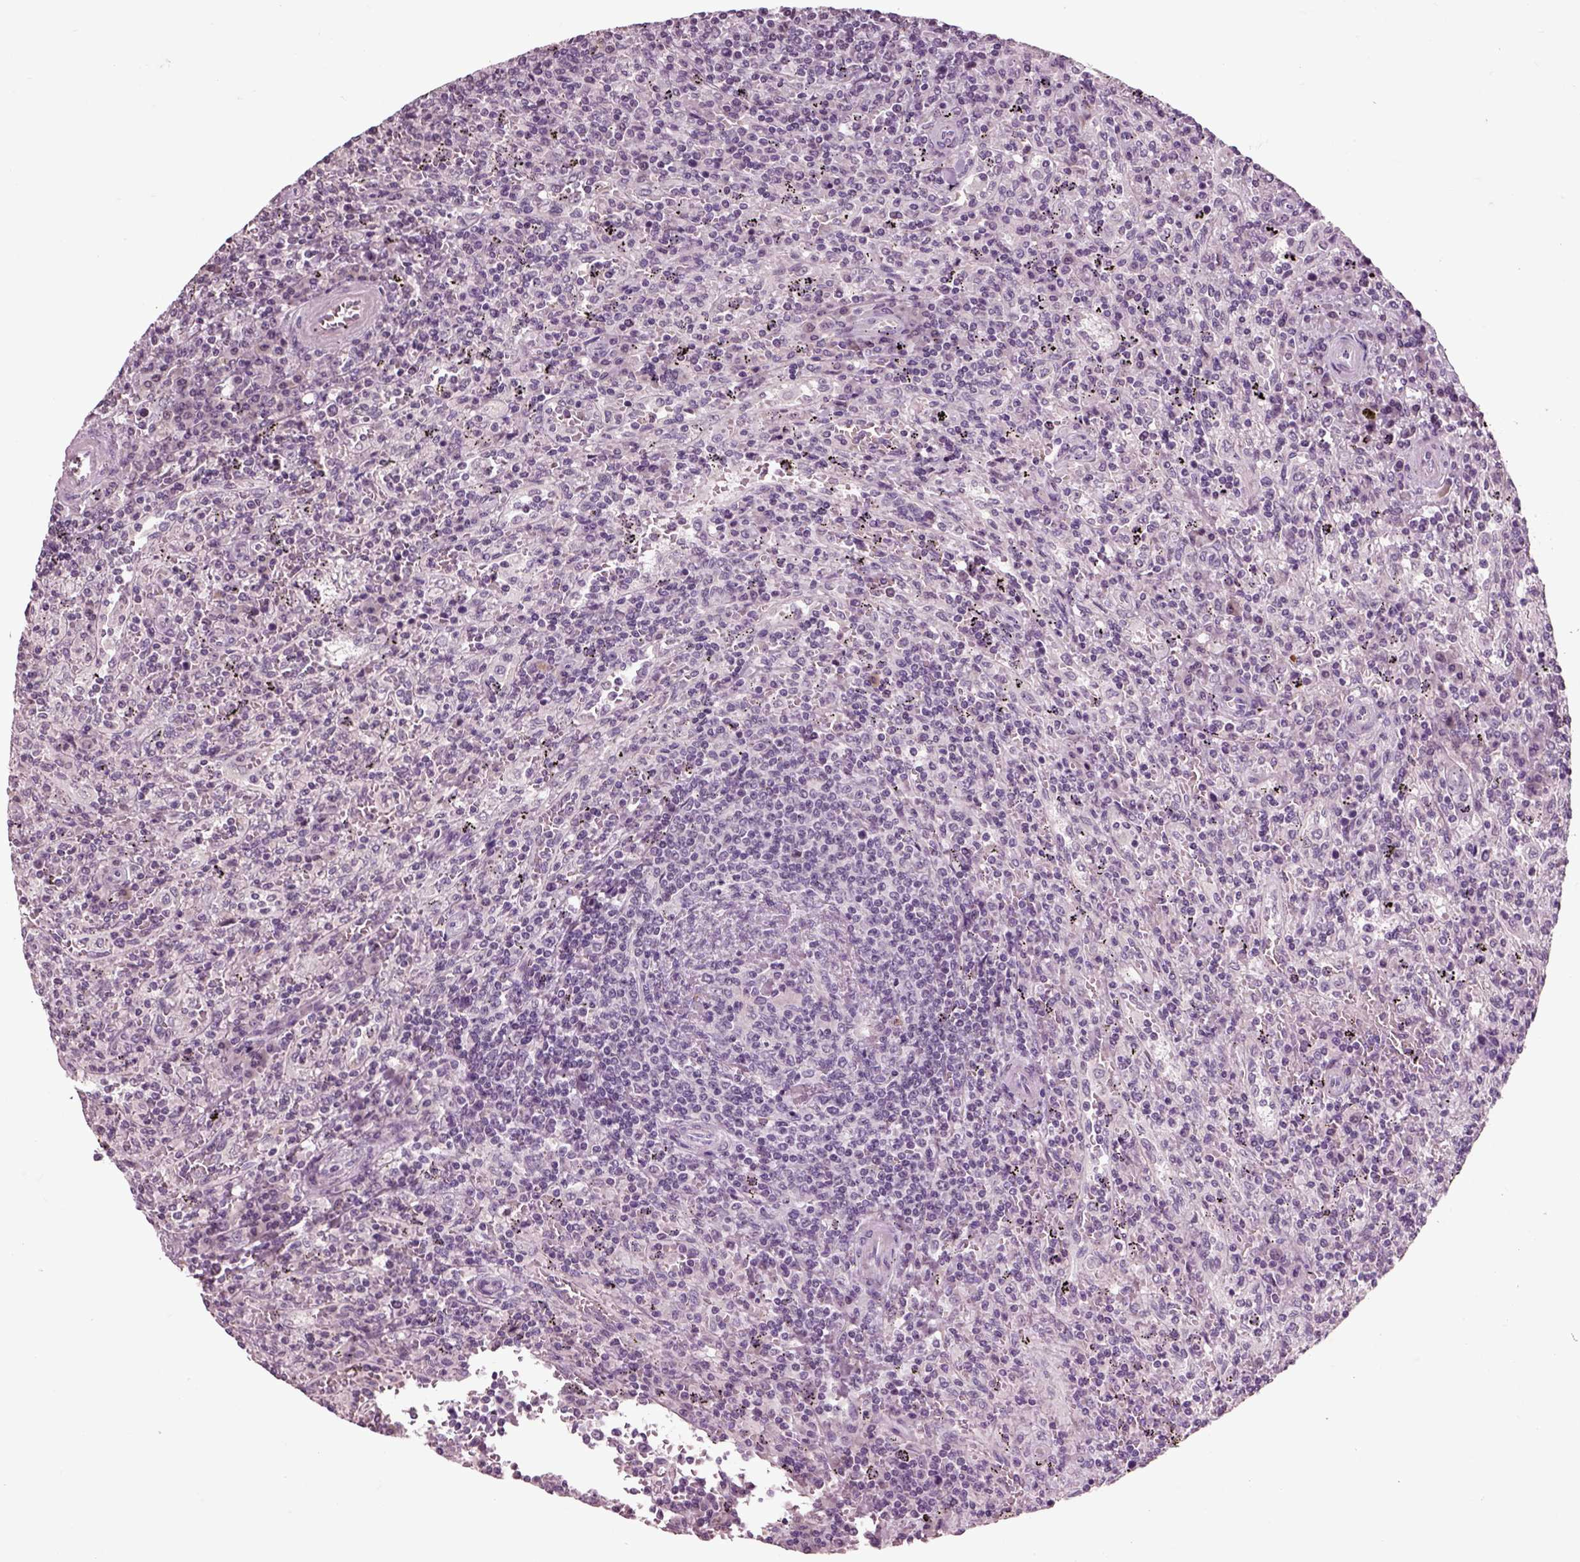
{"staining": {"intensity": "negative", "quantity": "none", "location": "none"}, "tissue": "lymphoma", "cell_type": "Tumor cells", "image_type": "cancer", "snomed": [{"axis": "morphology", "description": "Malignant lymphoma, non-Hodgkin's type, Low grade"}, {"axis": "topography", "description": "Spleen"}], "caption": "High power microscopy photomicrograph of an immunohistochemistry (IHC) histopathology image of lymphoma, revealing no significant positivity in tumor cells.", "gene": "CHGB", "patient": {"sex": "male", "age": 62}}